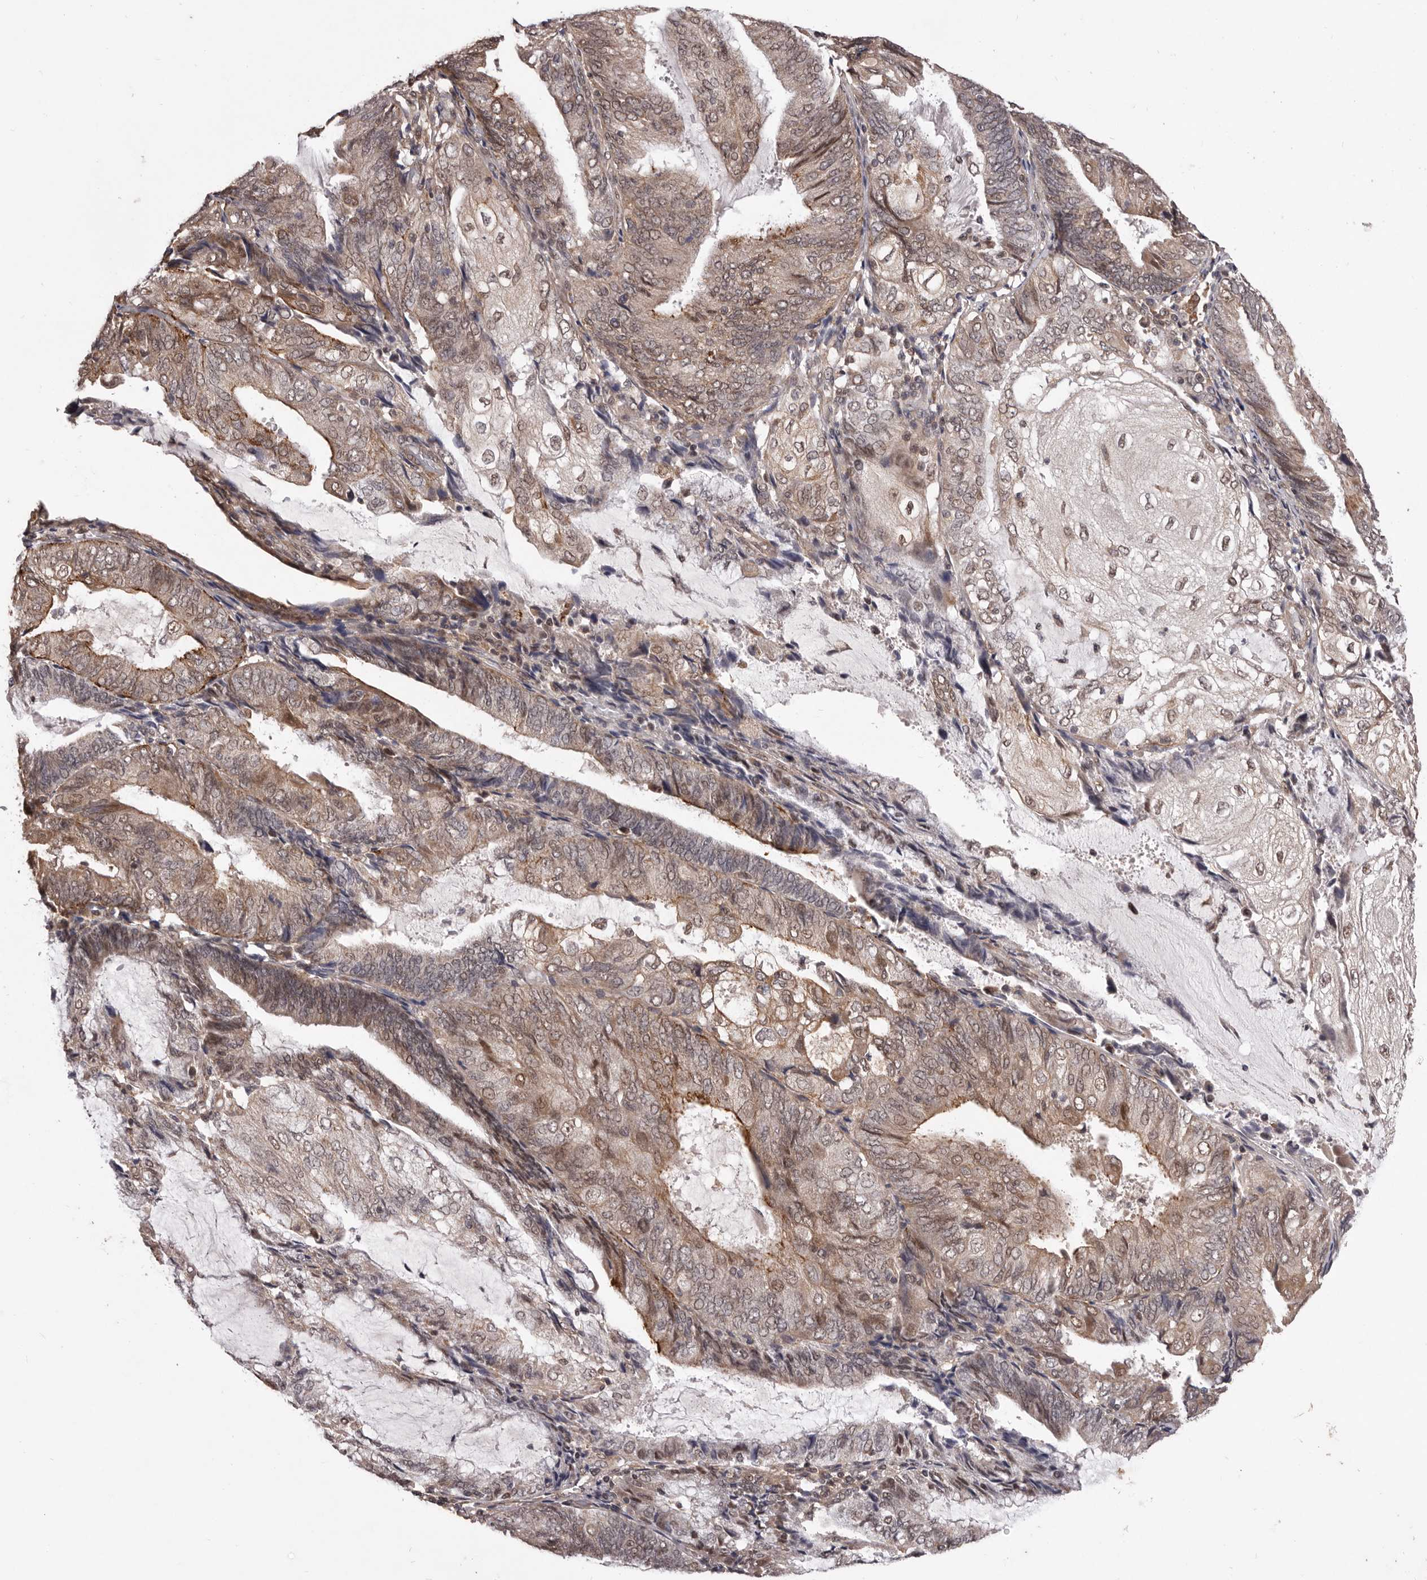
{"staining": {"intensity": "moderate", "quantity": "25%-75%", "location": "cytoplasmic/membranous"}, "tissue": "endometrial cancer", "cell_type": "Tumor cells", "image_type": "cancer", "snomed": [{"axis": "morphology", "description": "Adenocarcinoma, NOS"}, {"axis": "topography", "description": "Endometrium"}], "caption": "Immunohistochemistry (DAB (3,3'-diaminobenzidine)) staining of endometrial cancer exhibits moderate cytoplasmic/membranous protein expression in approximately 25%-75% of tumor cells. (DAB (3,3'-diaminobenzidine) = brown stain, brightfield microscopy at high magnification).", "gene": "CELF3", "patient": {"sex": "female", "age": 81}}